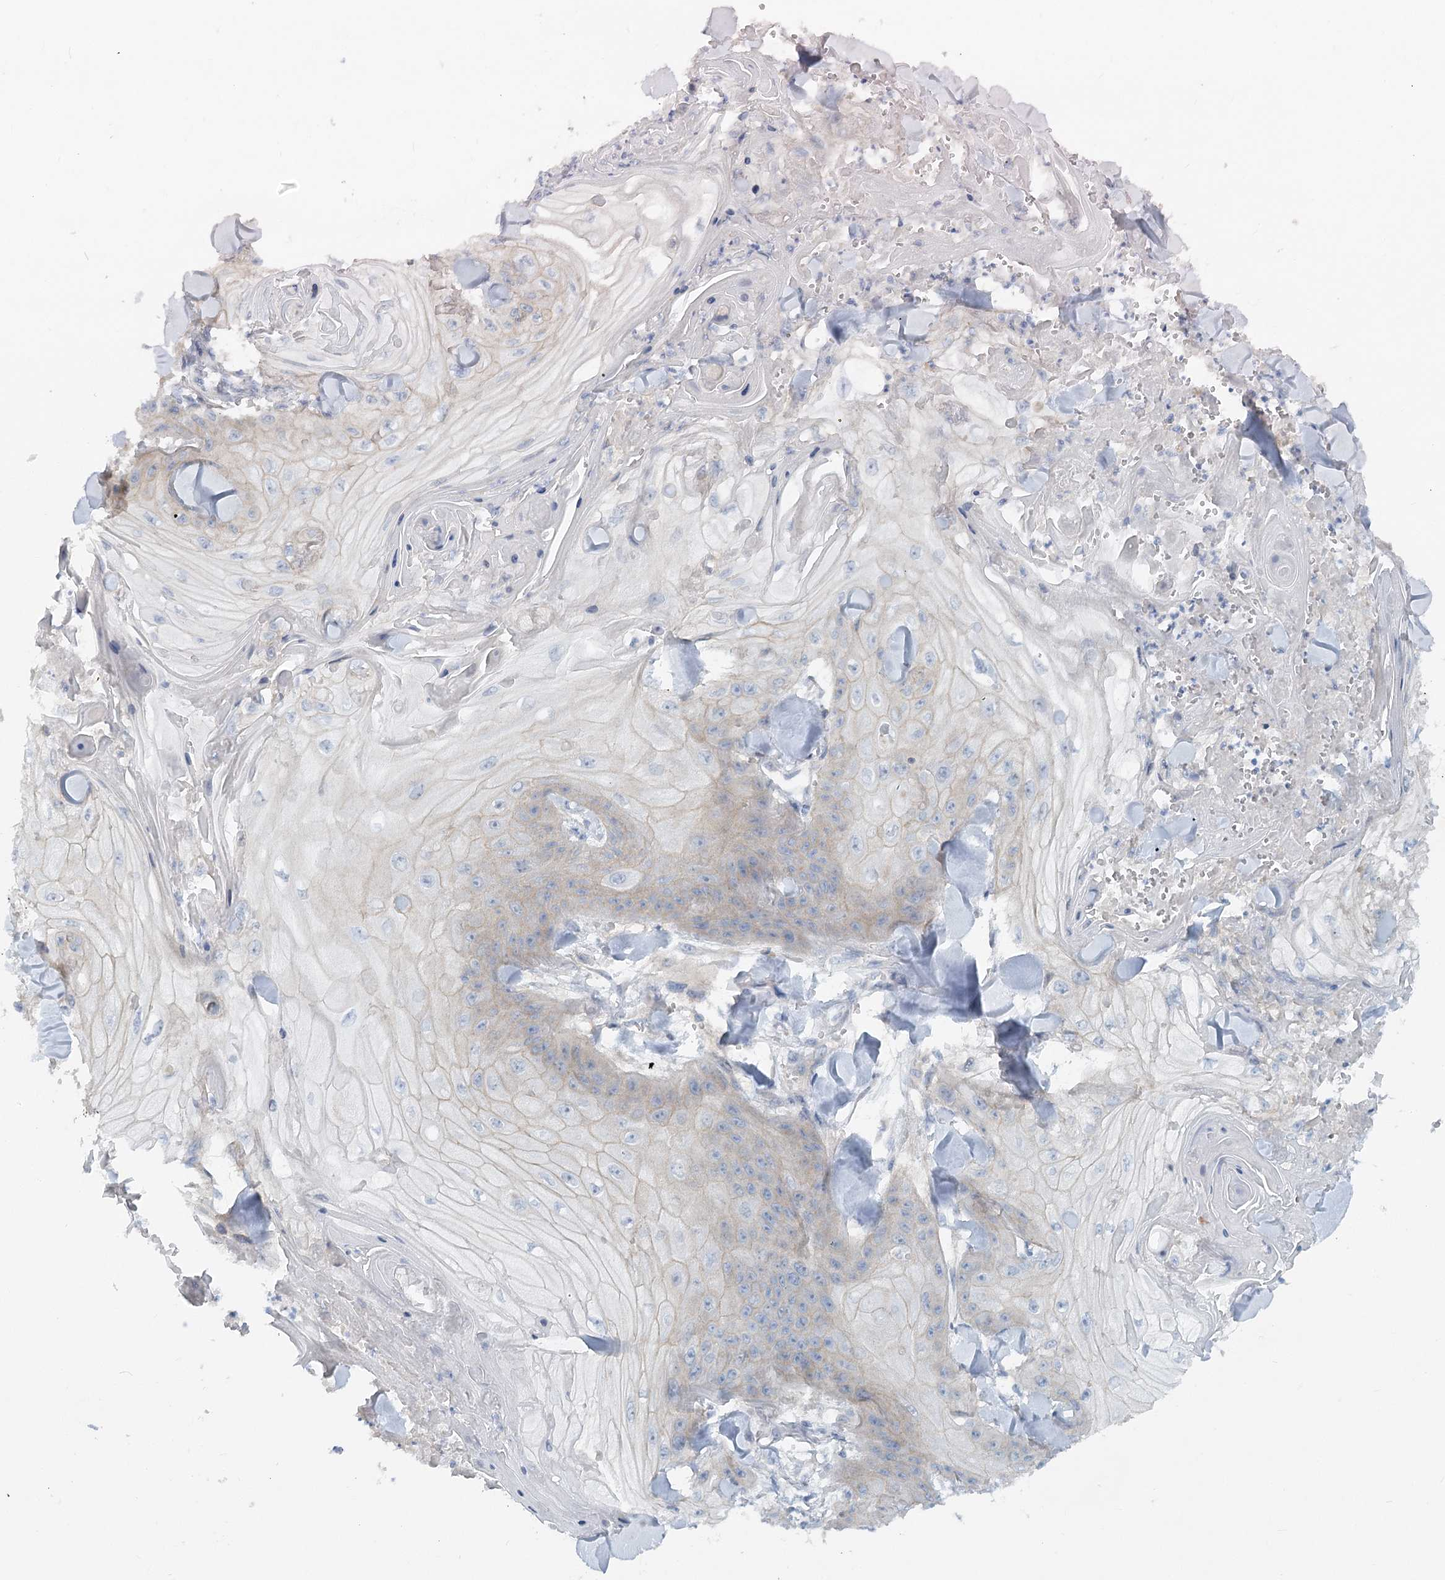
{"staining": {"intensity": "weak", "quantity": "<25%", "location": "cytoplasmic/membranous"}, "tissue": "skin cancer", "cell_type": "Tumor cells", "image_type": "cancer", "snomed": [{"axis": "morphology", "description": "Squamous cell carcinoma, NOS"}, {"axis": "topography", "description": "Skin"}], "caption": "High power microscopy micrograph of an immunohistochemistry (IHC) histopathology image of squamous cell carcinoma (skin), revealing no significant positivity in tumor cells.", "gene": "DNMBP", "patient": {"sex": "male", "age": 74}}